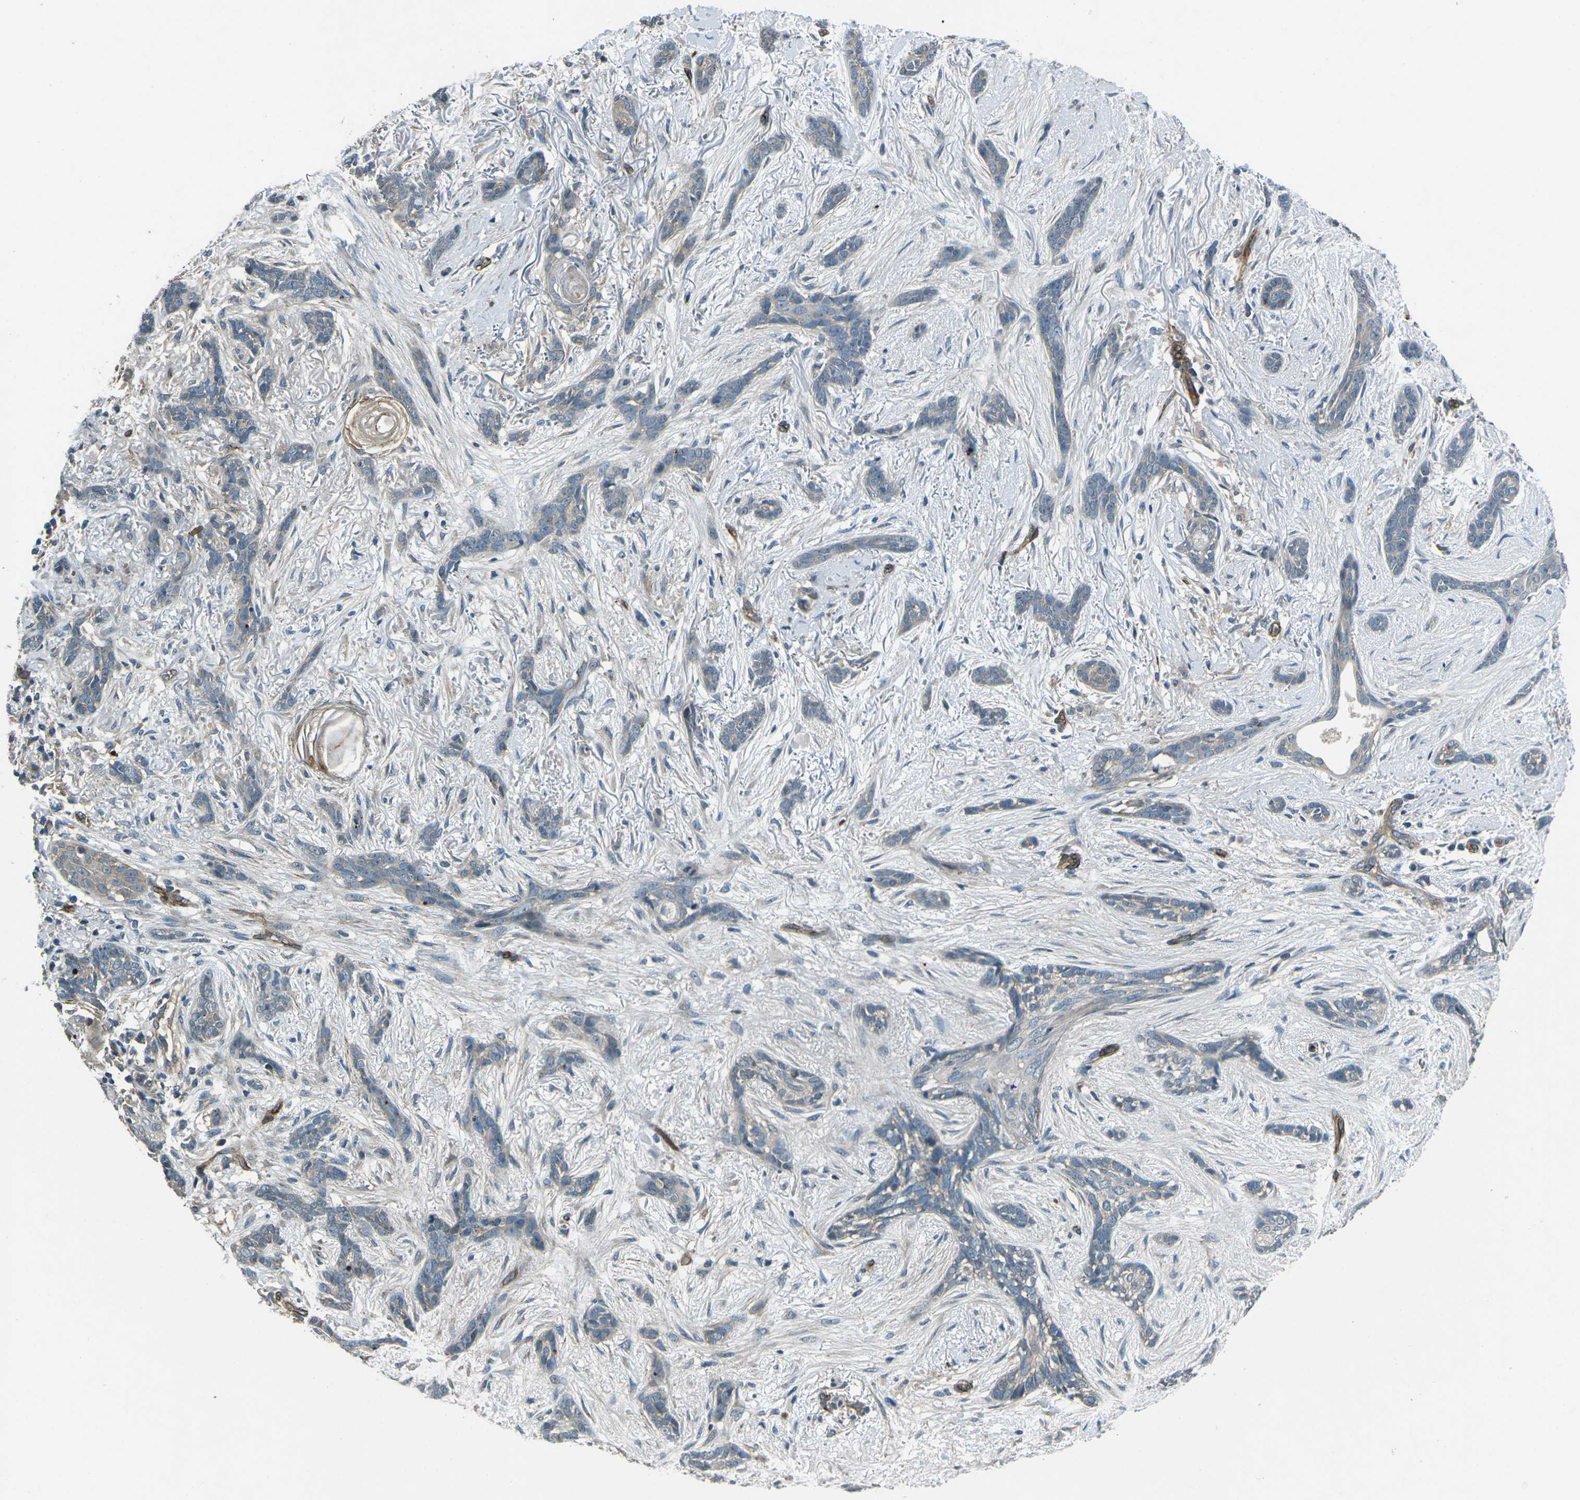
{"staining": {"intensity": "weak", "quantity": "<25%", "location": "cytoplasmic/membranous"}, "tissue": "skin cancer", "cell_type": "Tumor cells", "image_type": "cancer", "snomed": [{"axis": "morphology", "description": "Basal cell carcinoma"}, {"axis": "morphology", "description": "Adnexal tumor, benign"}, {"axis": "topography", "description": "Skin"}], "caption": "Human skin basal cell carcinoma stained for a protein using immunohistochemistry (IHC) demonstrates no expression in tumor cells.", "gene": "AFAP1", "patient": {"sex": "female", "age": 42}}